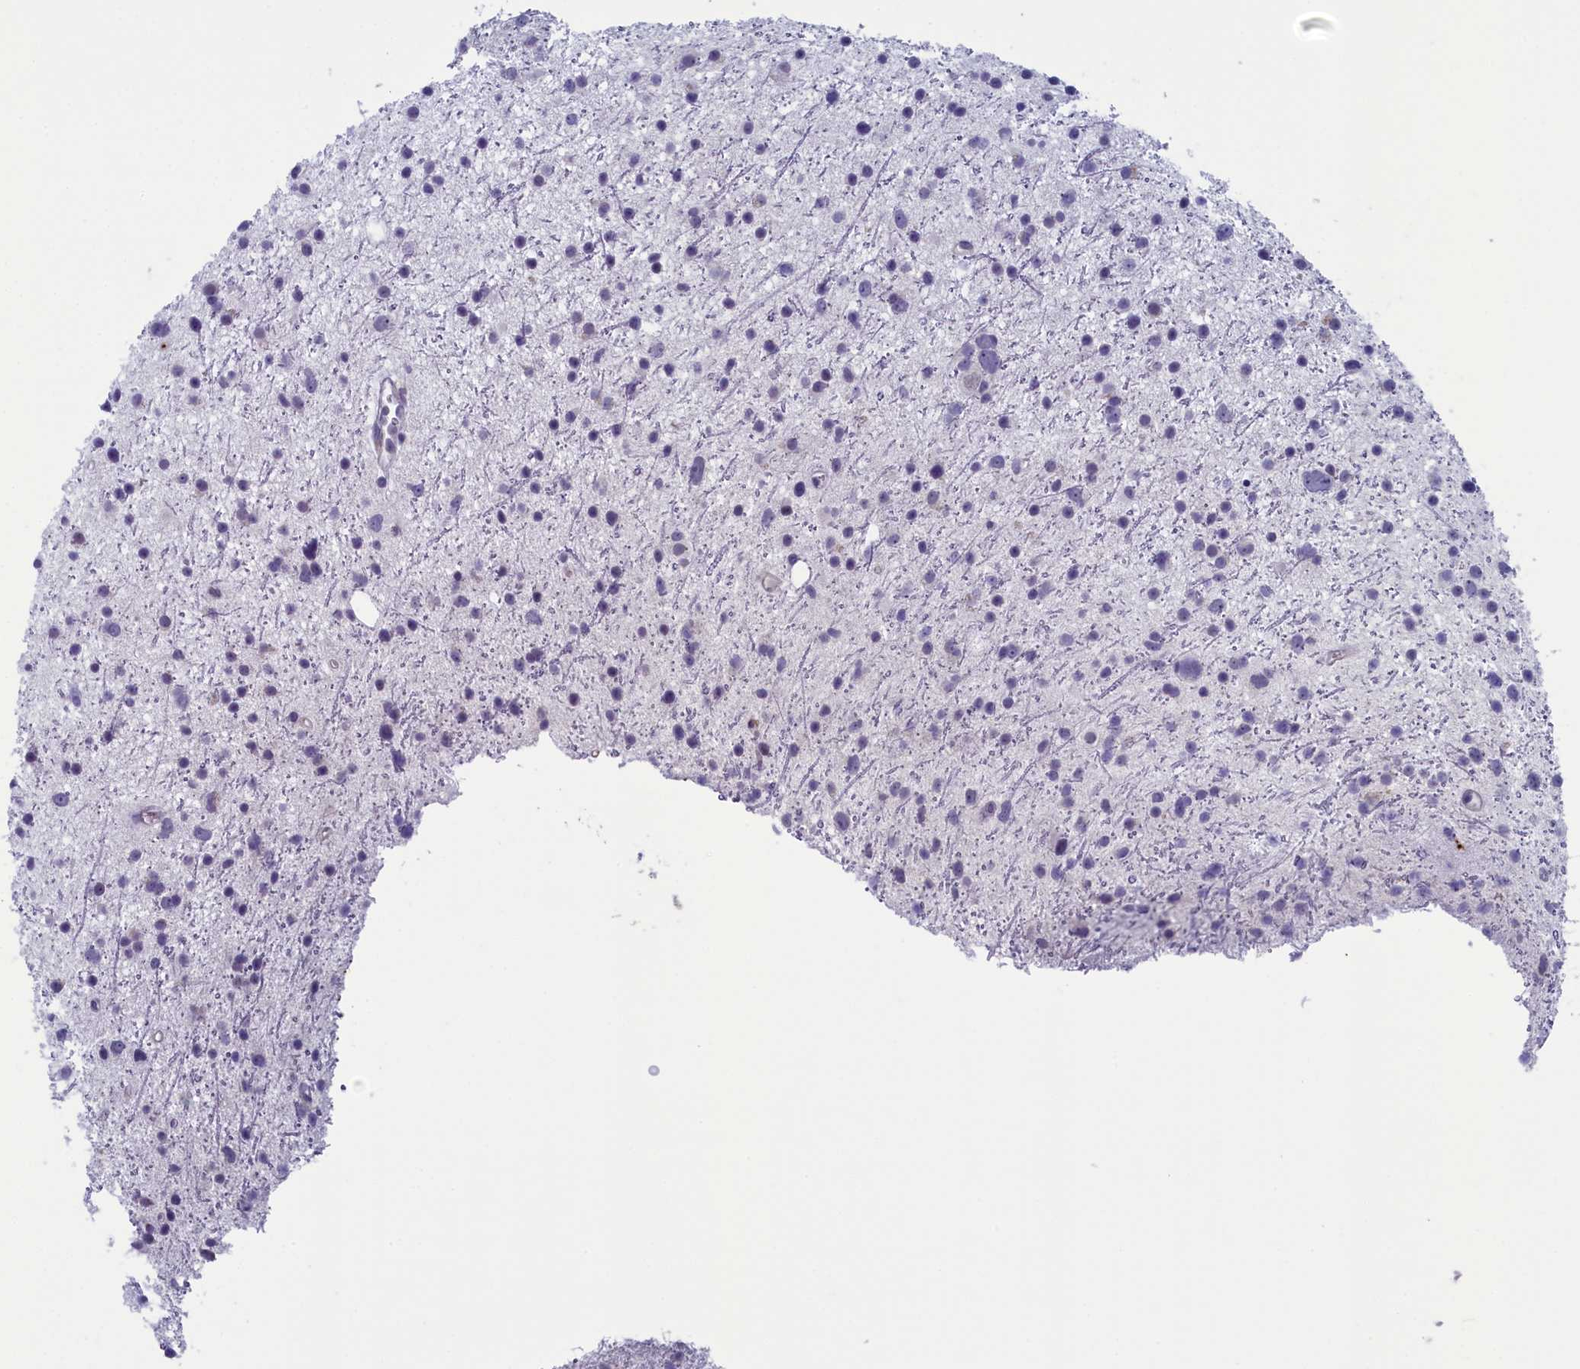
{"staining": {"intensity": "negative", "quantity": "none", "location": "none"}, "tissue": "glioma", "cell_type": "Tumor cells", "image_type": "cancer", "snomed": [{"axis": "morphology", "description": "Glioma, malignant, Low grade"}, {"axis": "topography", "description": "Cerebral cortex"}], "caption": "IHC histopathology image of neoplastic tissue: glioma stained with DAB reveals no significant protein expression in tumor cells. The staining is performed using DAB brown chromogen with nuclei counter-stained in using hematoxylin.", "gene": "AIFM2", "patient": {"sex": "female", "age": 39}}